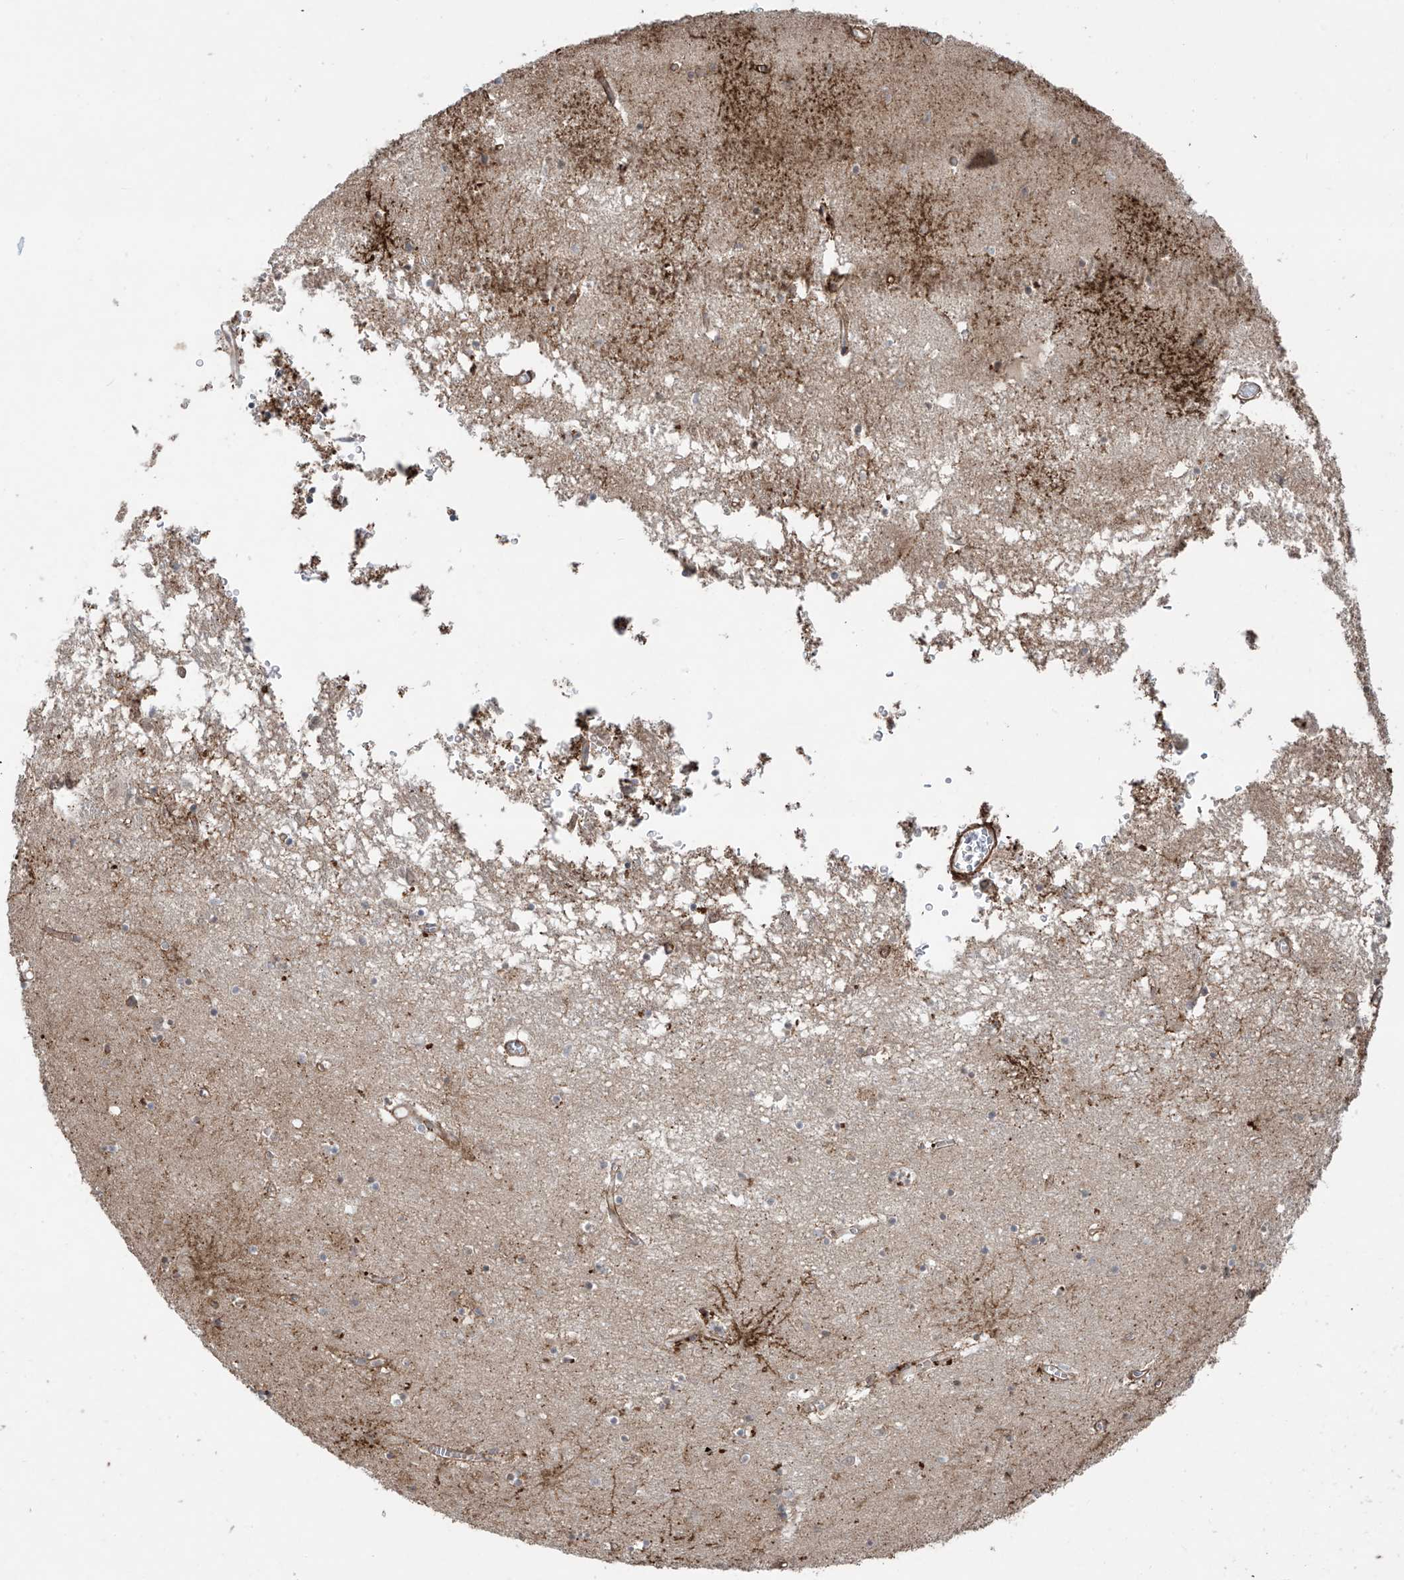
{"staining": {"intensity": "strong", "quantity": "<25%", "location": "cytoplasmic/membranous"}, "tissue": "hippocampus", "cell_type": "Glial cells", "image_type": "normal", "snomed": [{"axis": "morphology", "description": "Normal tissue, NOS"}, {"axis": "topography", "description": "Hippocampus"}], "caption": "Normal hippocampus was stained to show a protein in brown. There is medium levels of strong cytoplasmic/membranous positivity in approximately <25% of glial cells. The staining is performed using DAB brown chromogen to label protein expression. The nuclei are counter-stained blue using hematoxylin.", "gene": "RASGEF1A", "patient": {"sex": "male", "age": 70}}